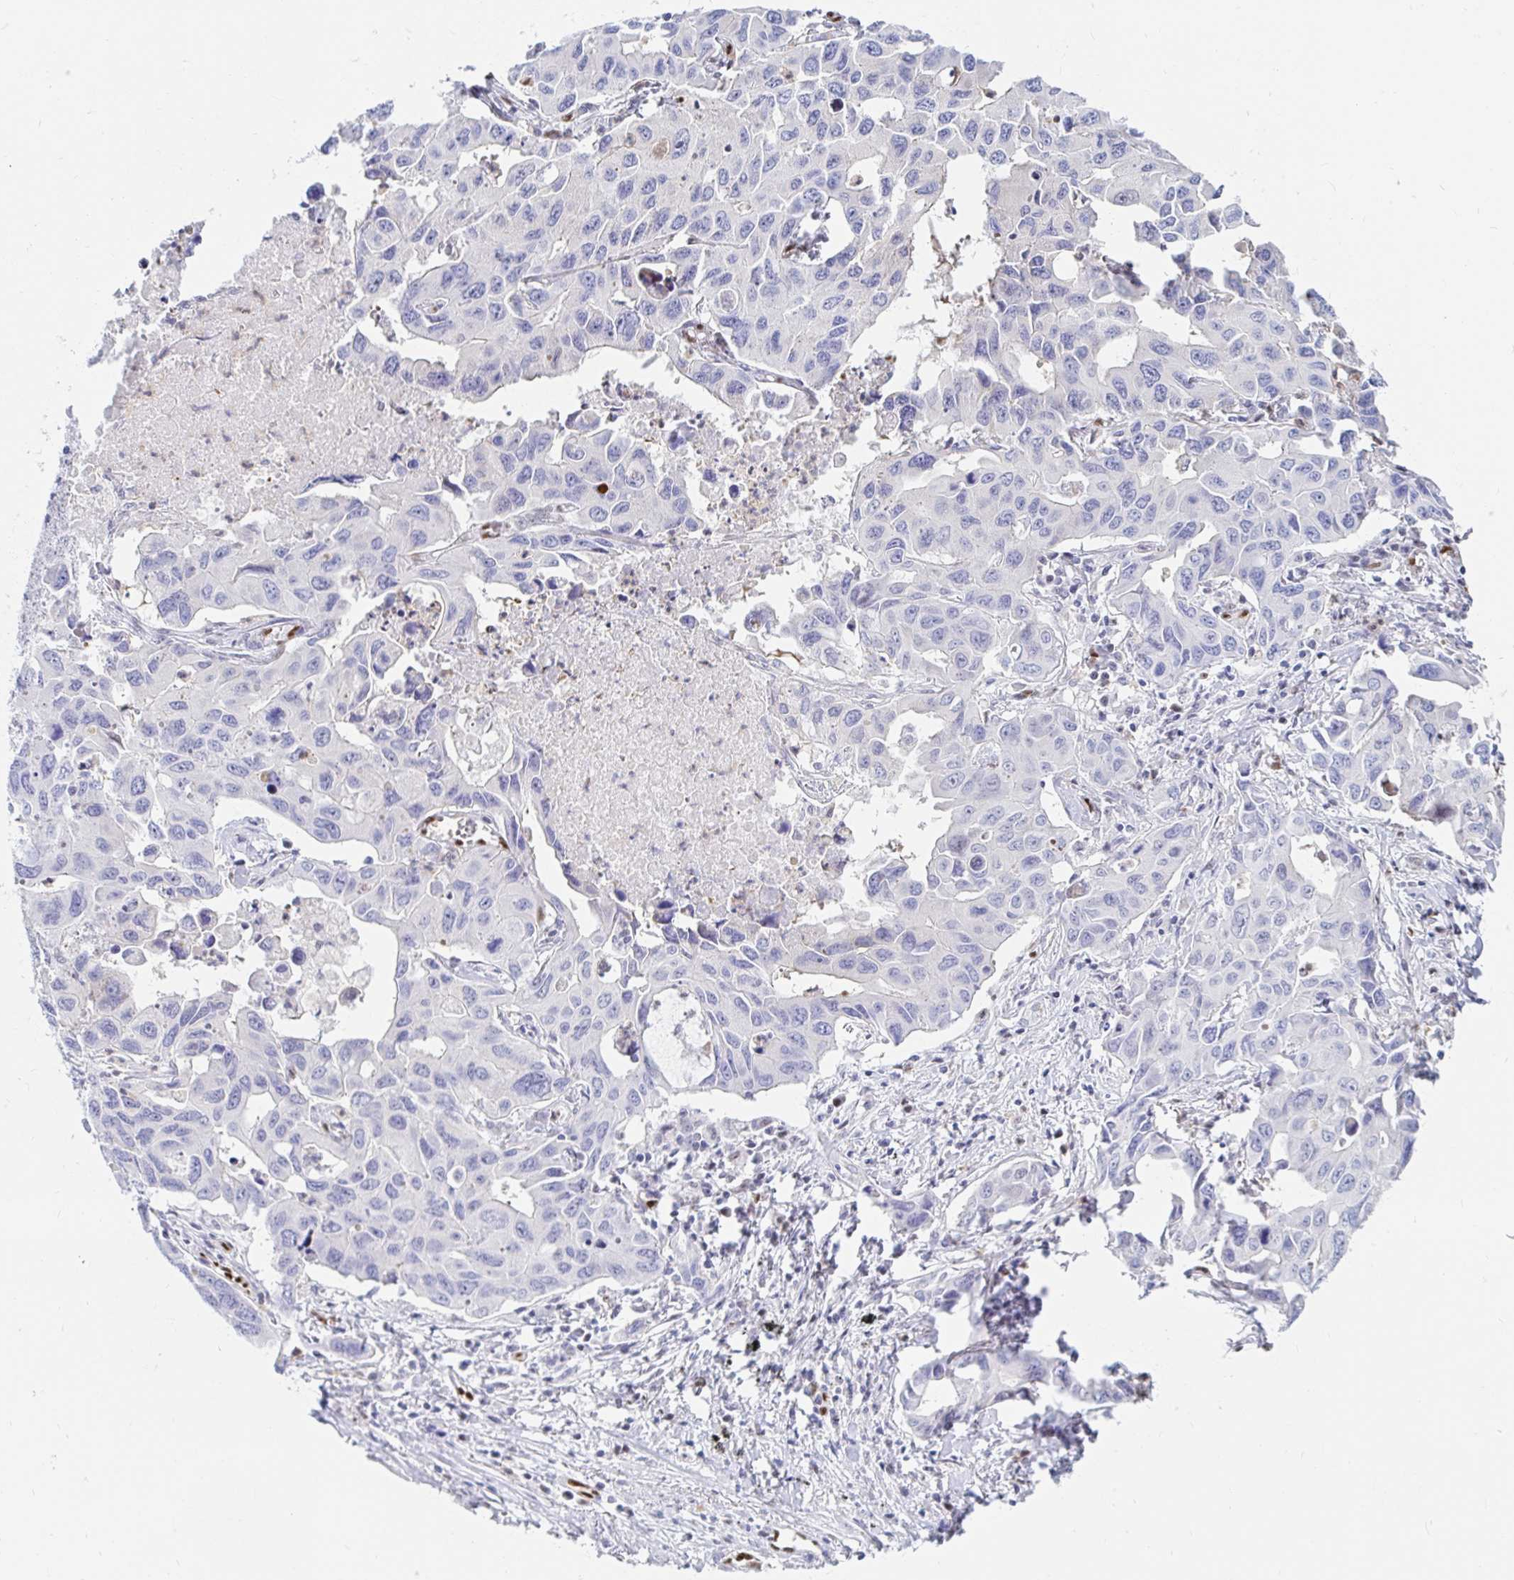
{"staining": {"intensity": "negative", "quantity": "none", "location": "none"}, "tissue": "lung cancer", "cell_type": "Tumor cells", "image_type": "cancer", "snomed": [{"axis": "morphology", "description": "Adenocarcinoma, NOS"}, {"axis": "topography", "description": "Lung"}], "caption": "IHC photomicrograph of human lung adenocarcinoma stained for a protein (brown), which reveals no positivity in tumor cells.", "gene": "HINFP", "patient": {"sex": "male", "age": 64}}